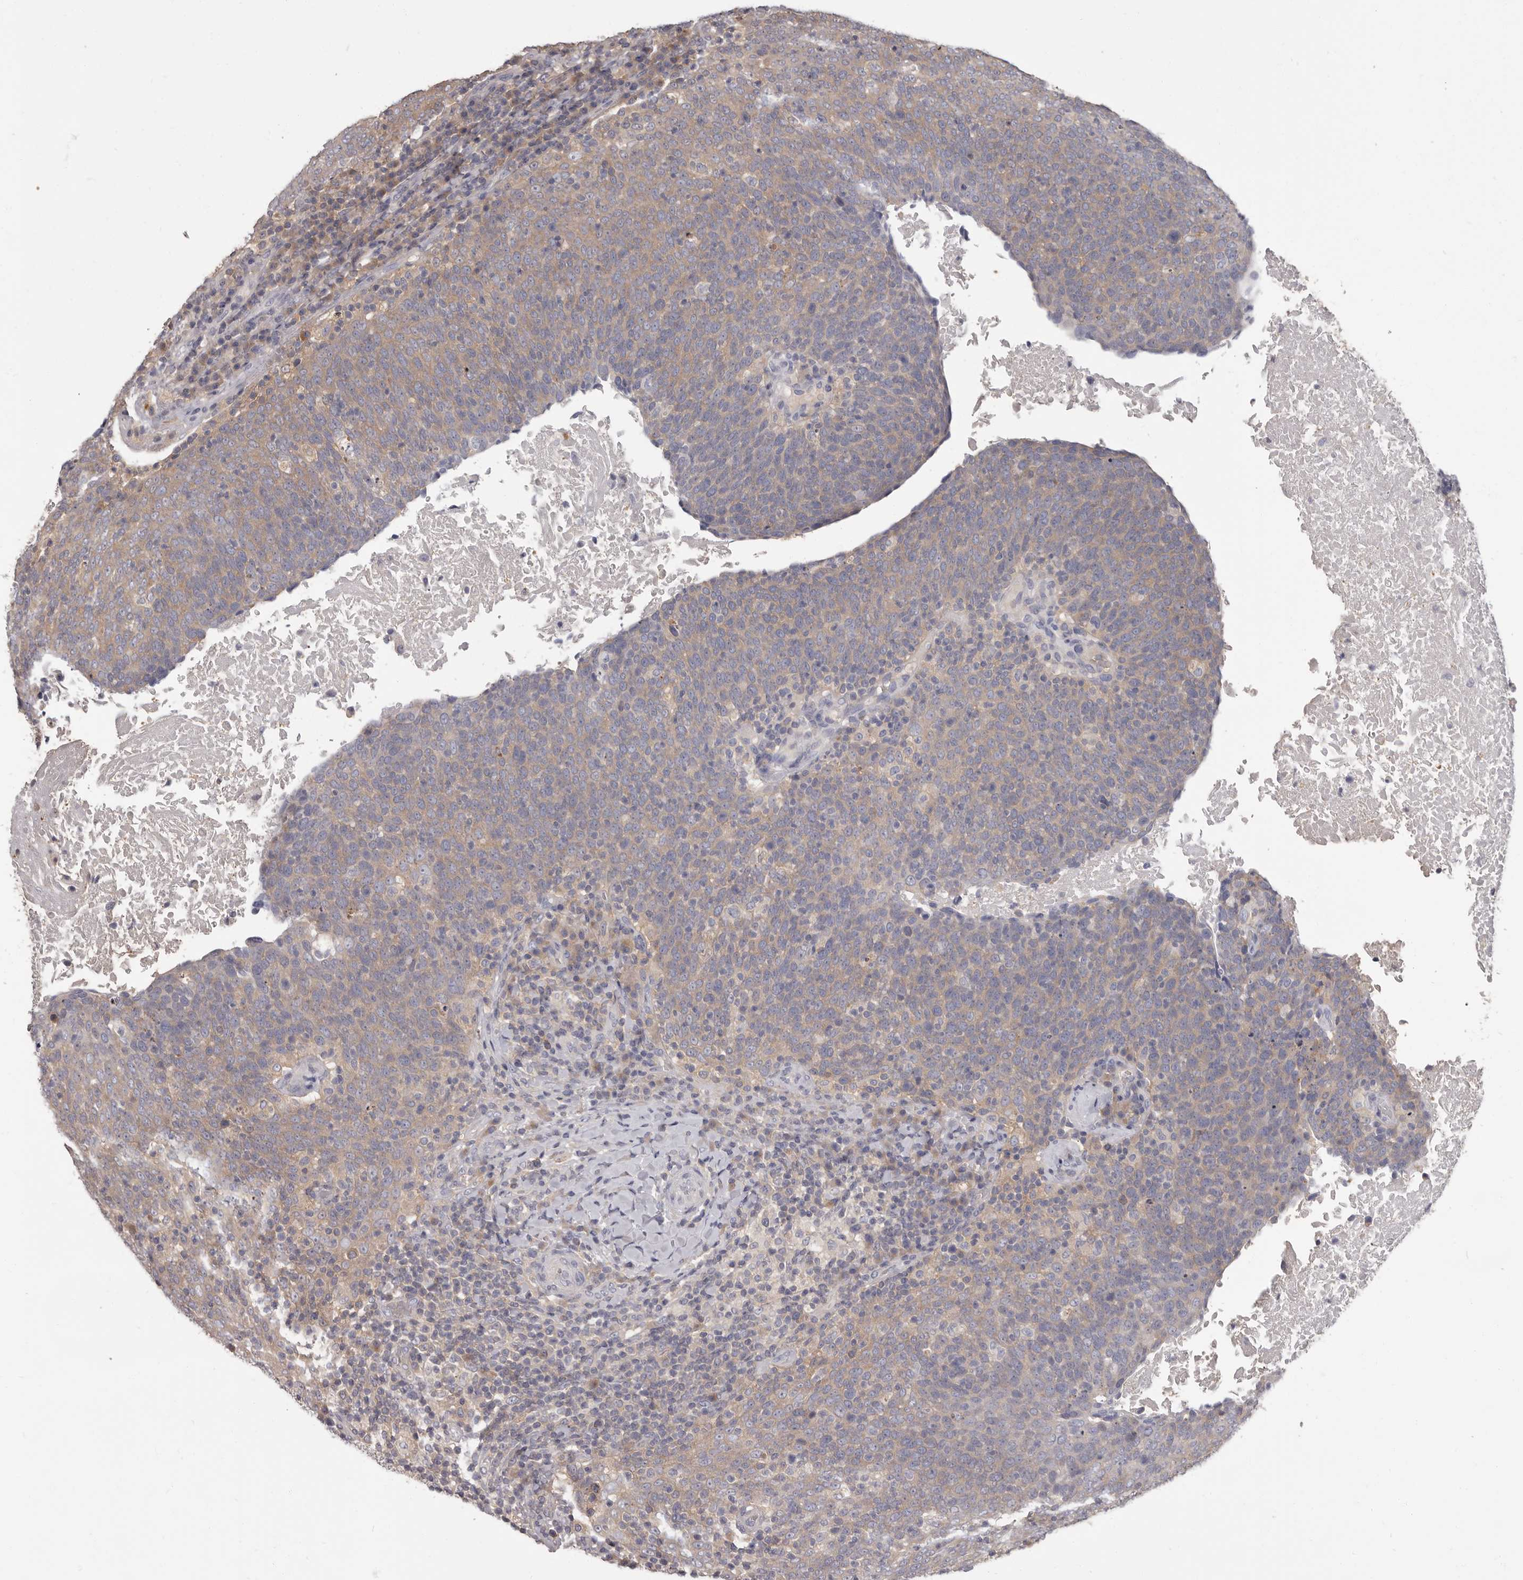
{"staining": {"intensity": "weak", "quantity": ">75%", "location": "cytoplasmic/membranous"}, "tissue": "head and neck cancer", "cell_type": "Tumor cells", "image_type": "cancer", "snomed": [{"axis": "morphology", "description": "Squamous cell carcinoma, NOS"}, {"axis": "morphology", "description": "Squamous cell carcinoma, metastatic, NOS"}, {"axis": "topography", "description": "Lymph node"}, {"axis": "topography", "description": "Head-Neck"}], "caption": "The histopathology image displays immunohistochemical staining of head and neck metastatic squamous cell carcinoma. There is weak cytoplasmic/membranous expression is seen in about >75% of tumor cells. (brown staining indicates protein expression, while blue staining denotes nuclei).", "gene": "APEH", "patient": {"sex": "male", "age": 62}}